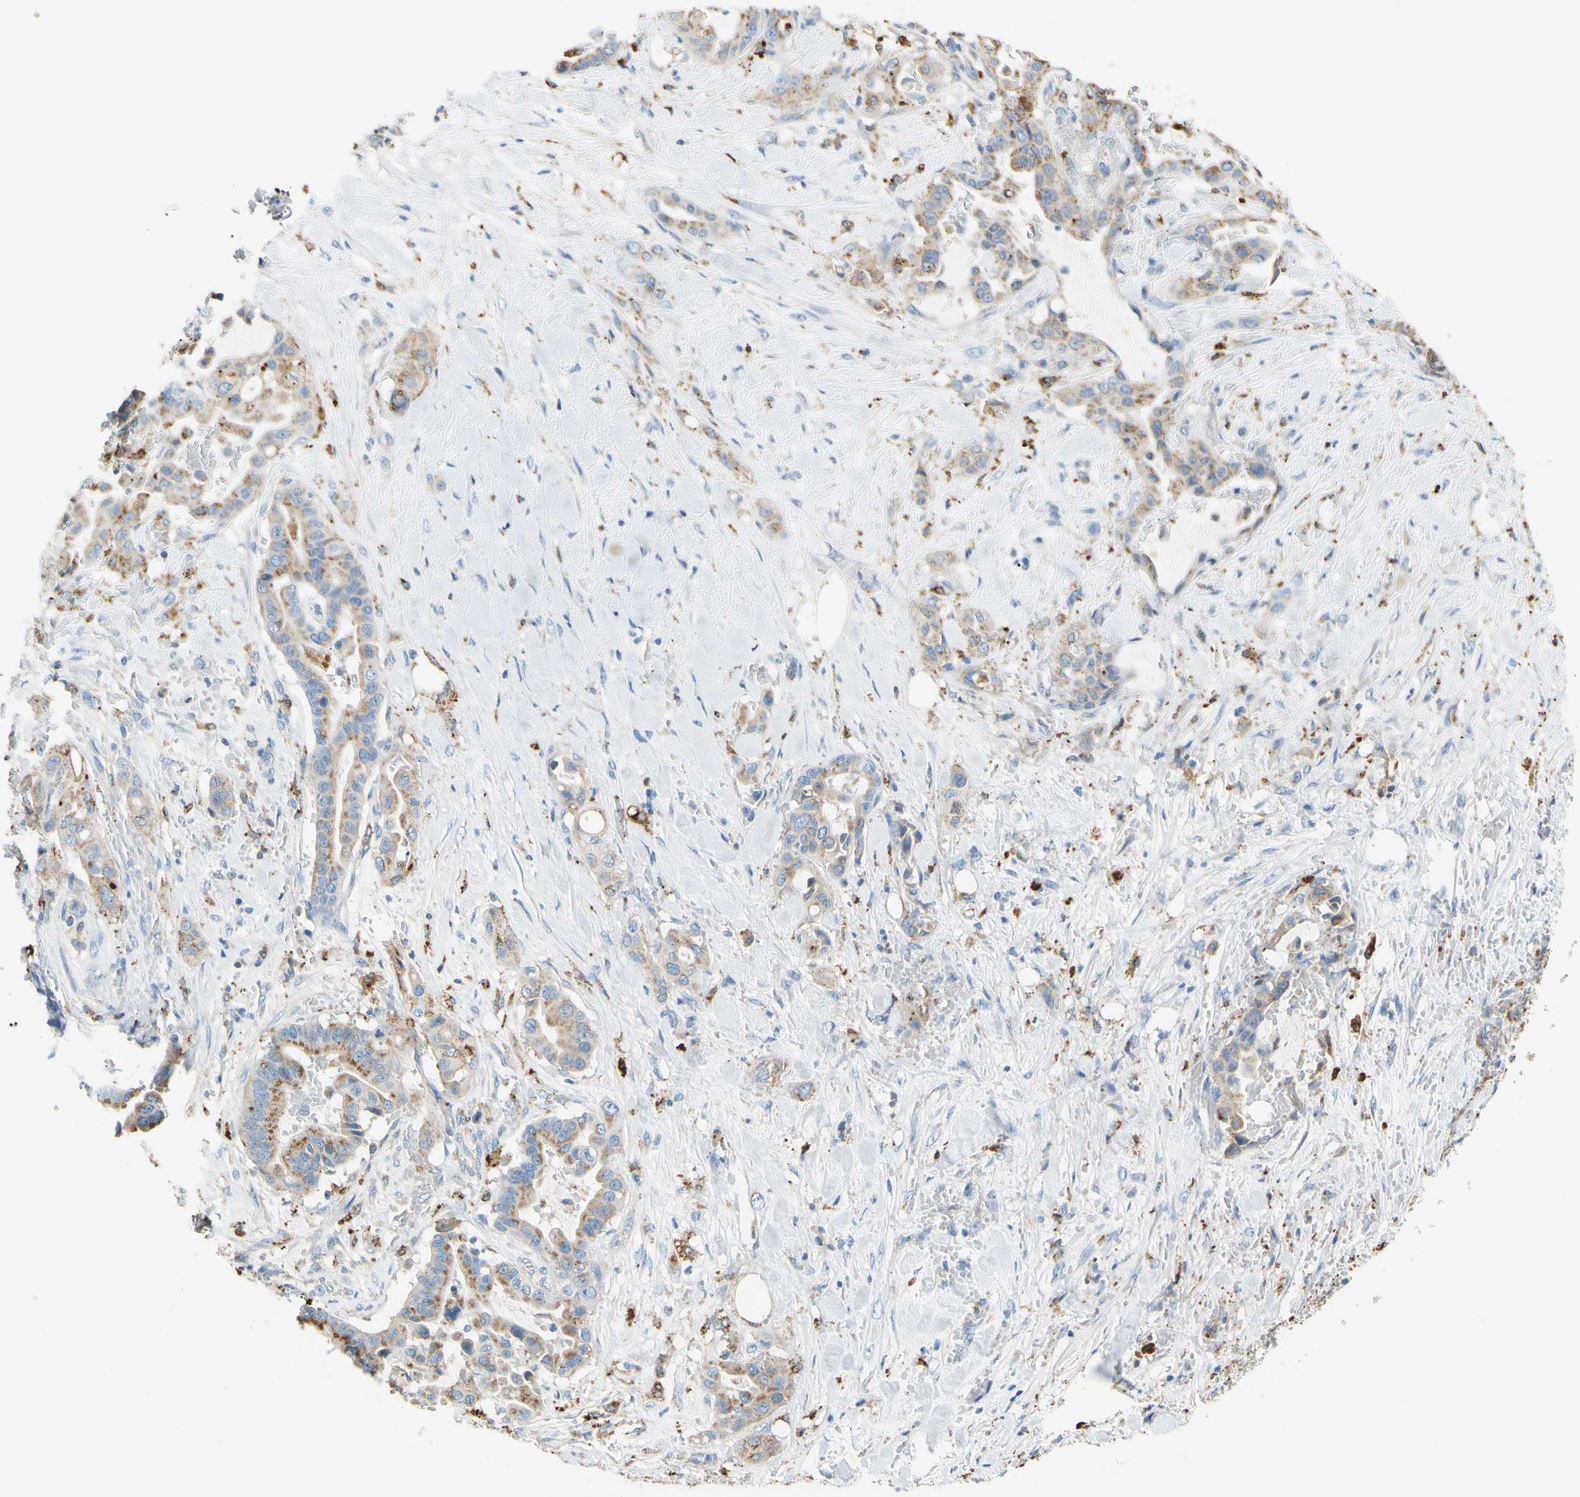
{"staining": {"intensity": "moderate", "quantity": ">75%", "location": "cytoplasmic/membranous"}, "tissue": "liver cancer", "cell_type": "Tumor cells", "image_type": "cancer", "snomed": [{"axis": "morphology", "description": "Cholangiocarcinoma"}, {"axis": "topography", "description": "Liver"}], "caption": "The micrograph demonstrates immunohistochemical staining of cholangiocarcinoma (liver). There is moderate cytoplasmic/membranous staining is identified in about >75% of tumor cells.", "gene": "CTSD", "patient": {"sex": "female", "age": 61}}